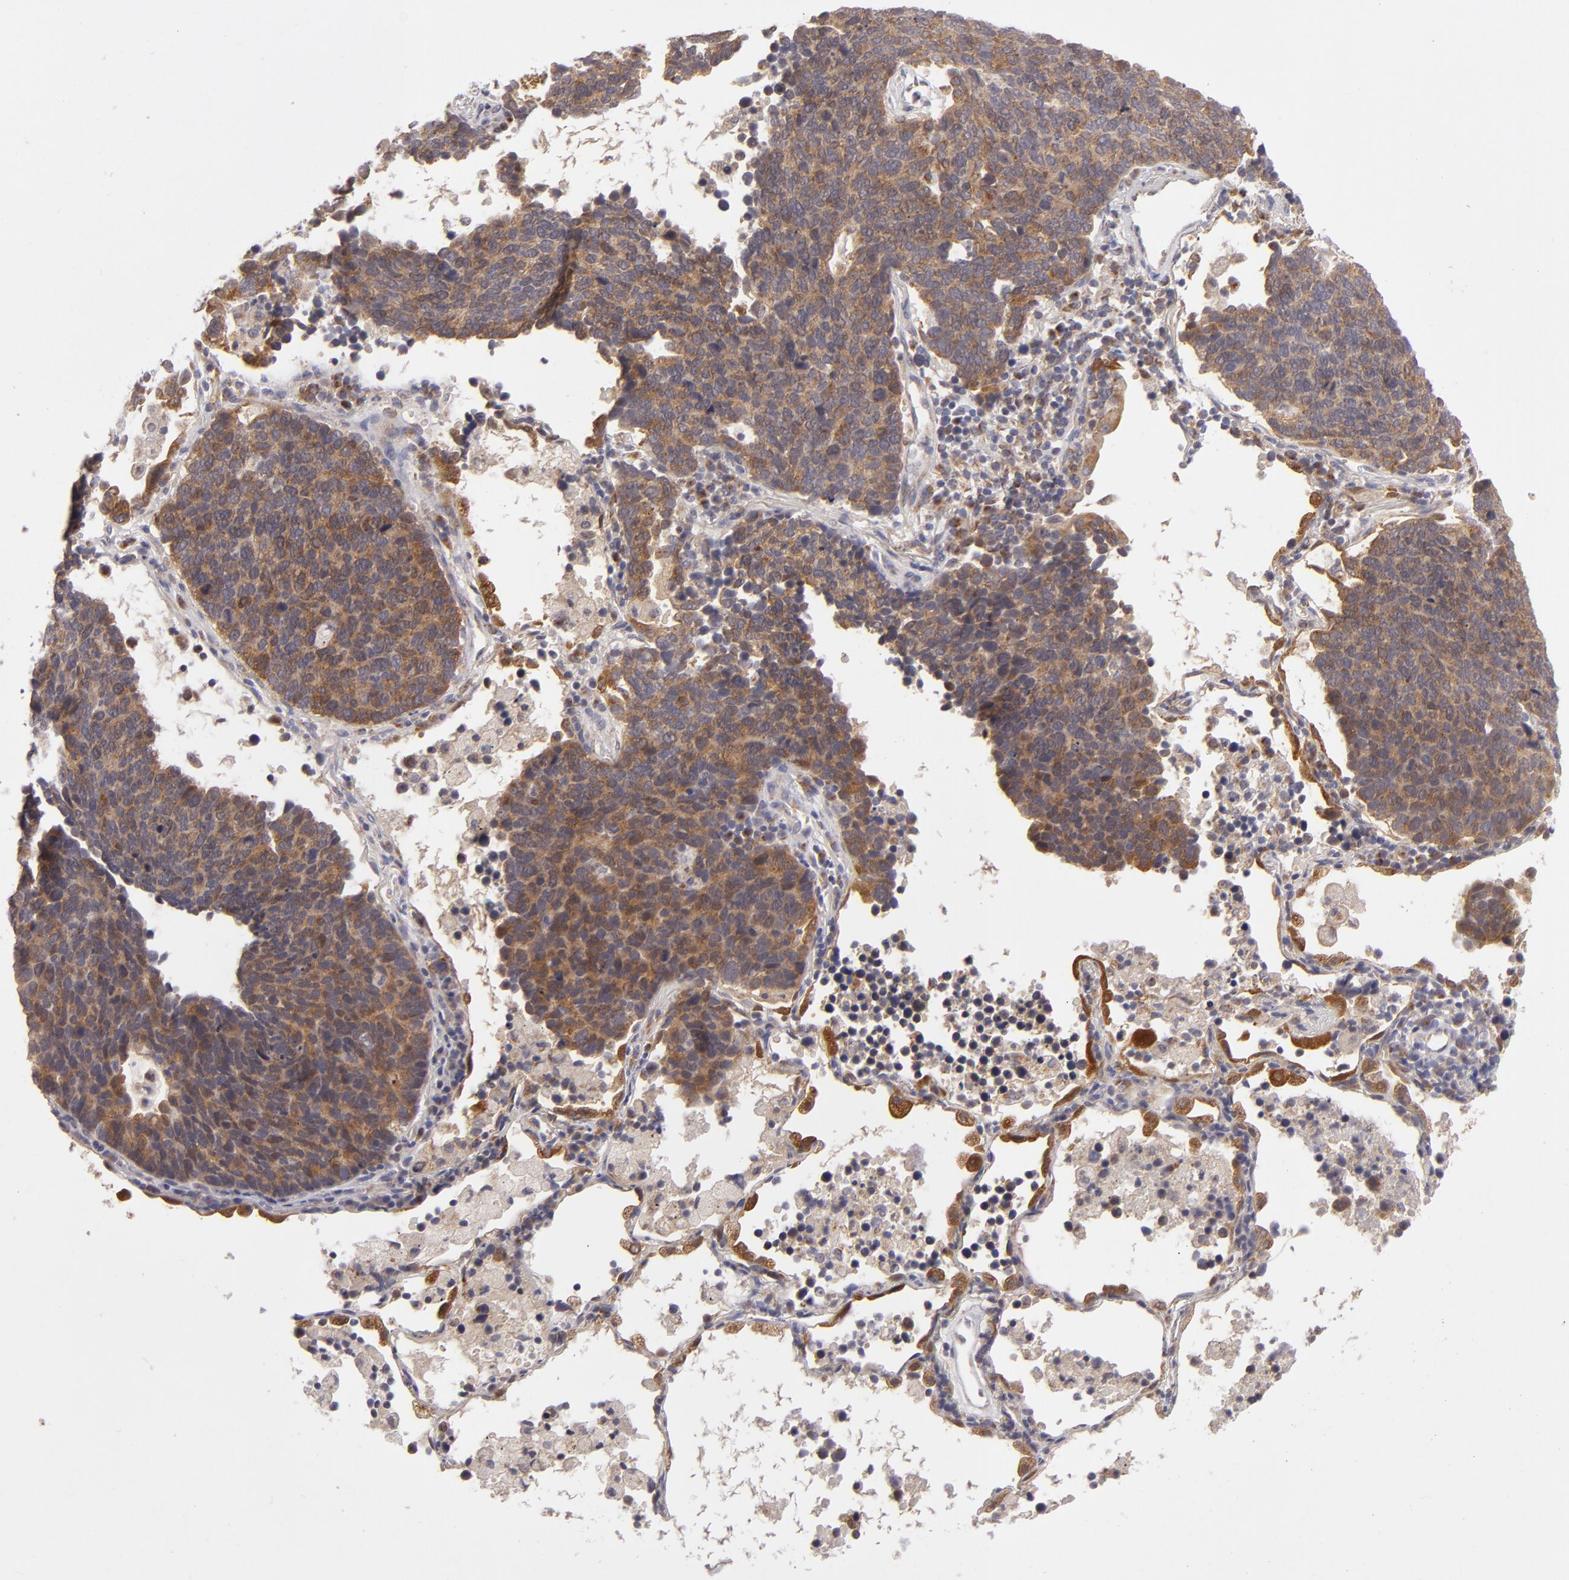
{"staining": {"intensity": "moderate", "quantity": ">75%", "location": "cytoplasmic/membranous"}, "tissue": "lung cancer", "cell_type": "Tumor cells", "image_type": "cancer", "snomed": [{"axis": "morphology", "description": "Neoplasm, malignant, NOS"}, {"axis": "topography", "description": "Lung"}], "caption": "An IHC histopathology image of tumor tissue is shown. Protein staining in brown highlights moderate cytoplasmic/membranous positivity in lung malignant neoplasm within tumor cells.", "gene": "SH2D4A", "patient": {"sex": "female", "age": 75}}